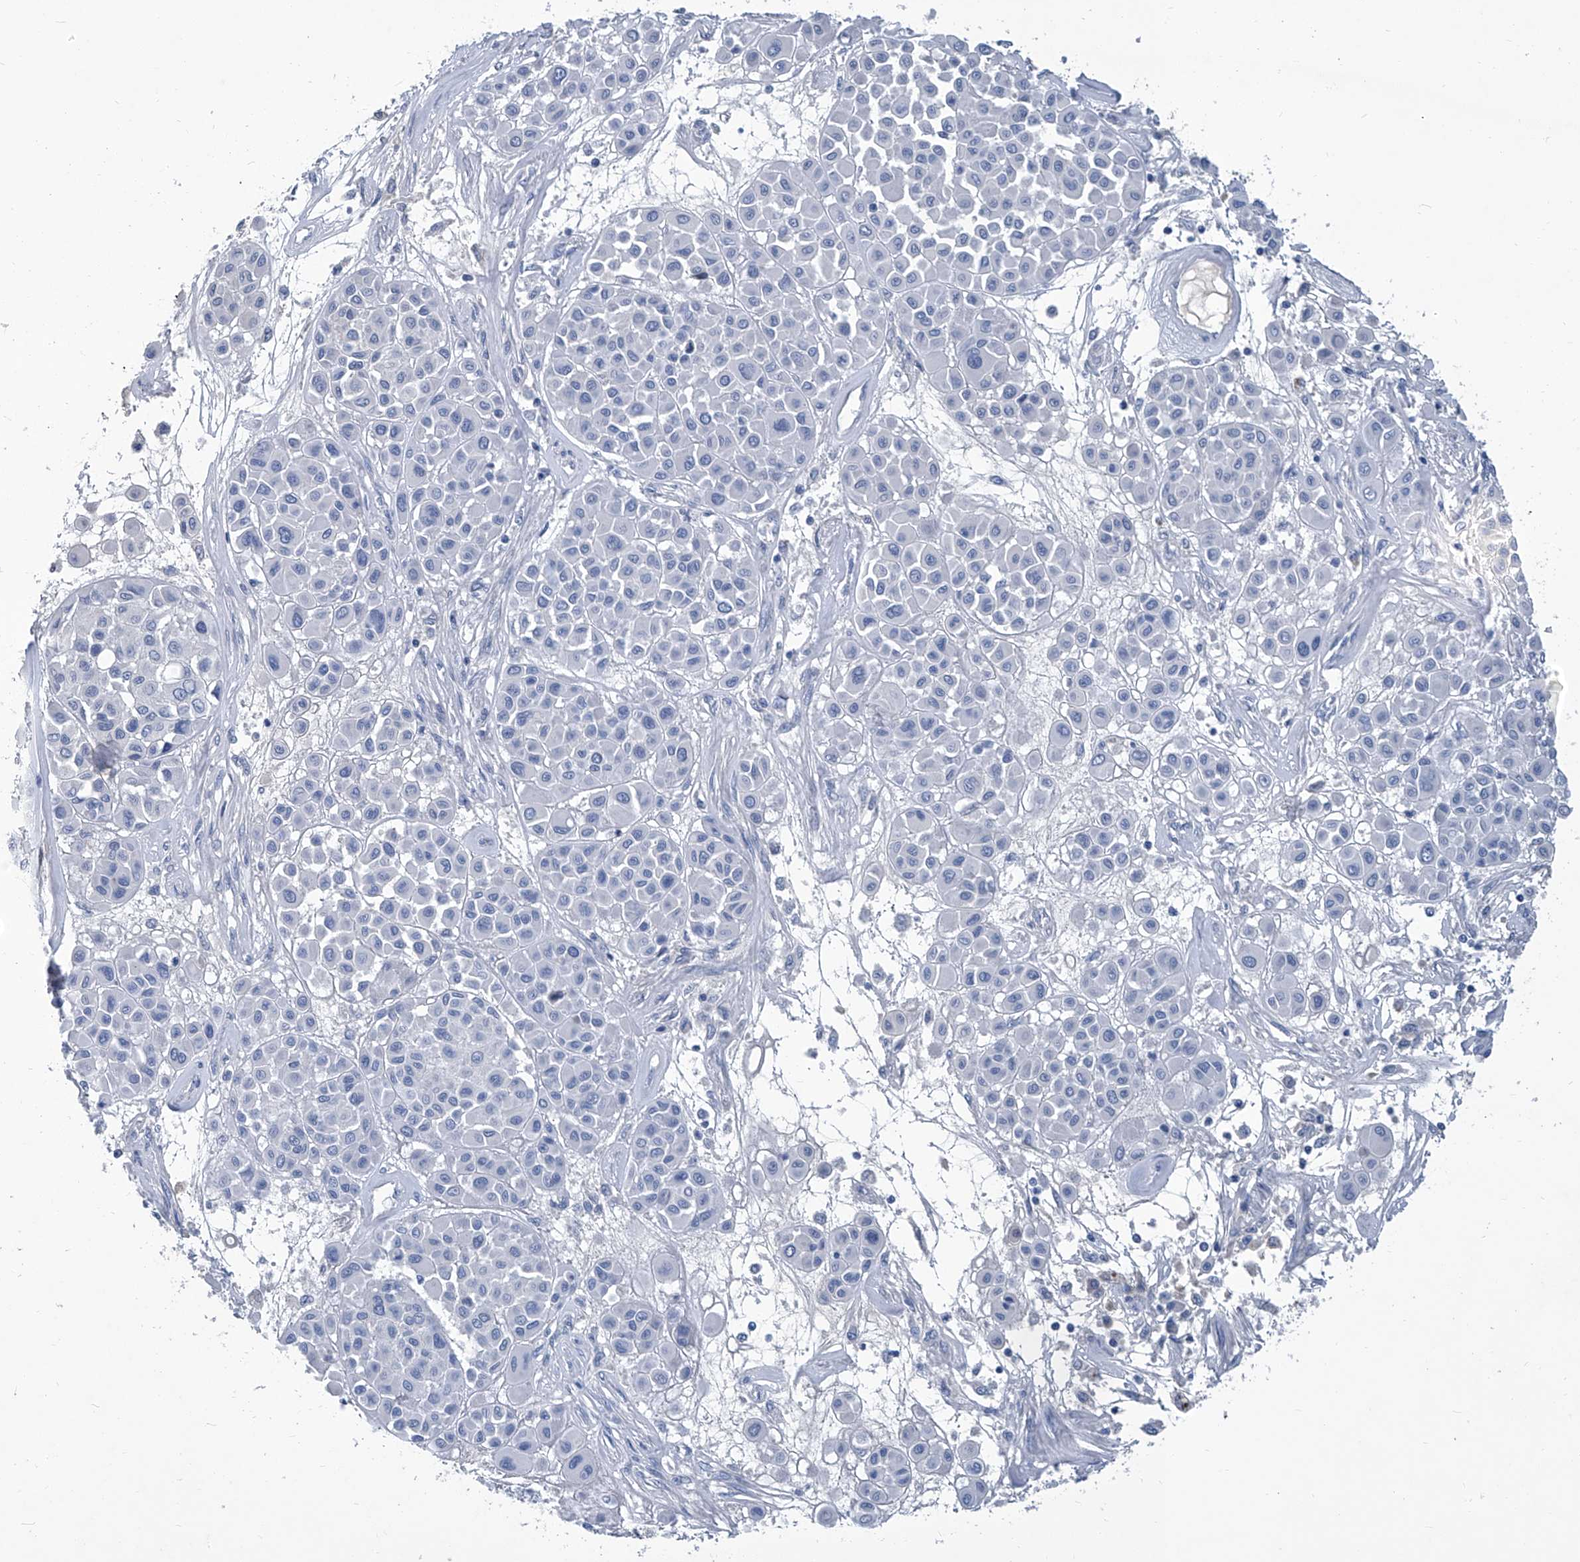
{"staining": {"intensity": "negative", "quantity": "none", "location": "none"}, "tissue": "melanoma", "cell_type": "Tumor cells", "image_type": "cancer", "snomed": [{"axis": "morphology", "description": "Malignant melanoma, Metastatic site"}, {"axis": "topography", "description": "Soft tissue"}], "caption": "Protein analysis of malignant melanoma (metastatic site) exhibits no significant positivity in tumor cells.", "gene": "MTARC1", "patient": {"sex": "male", "age": 41}}